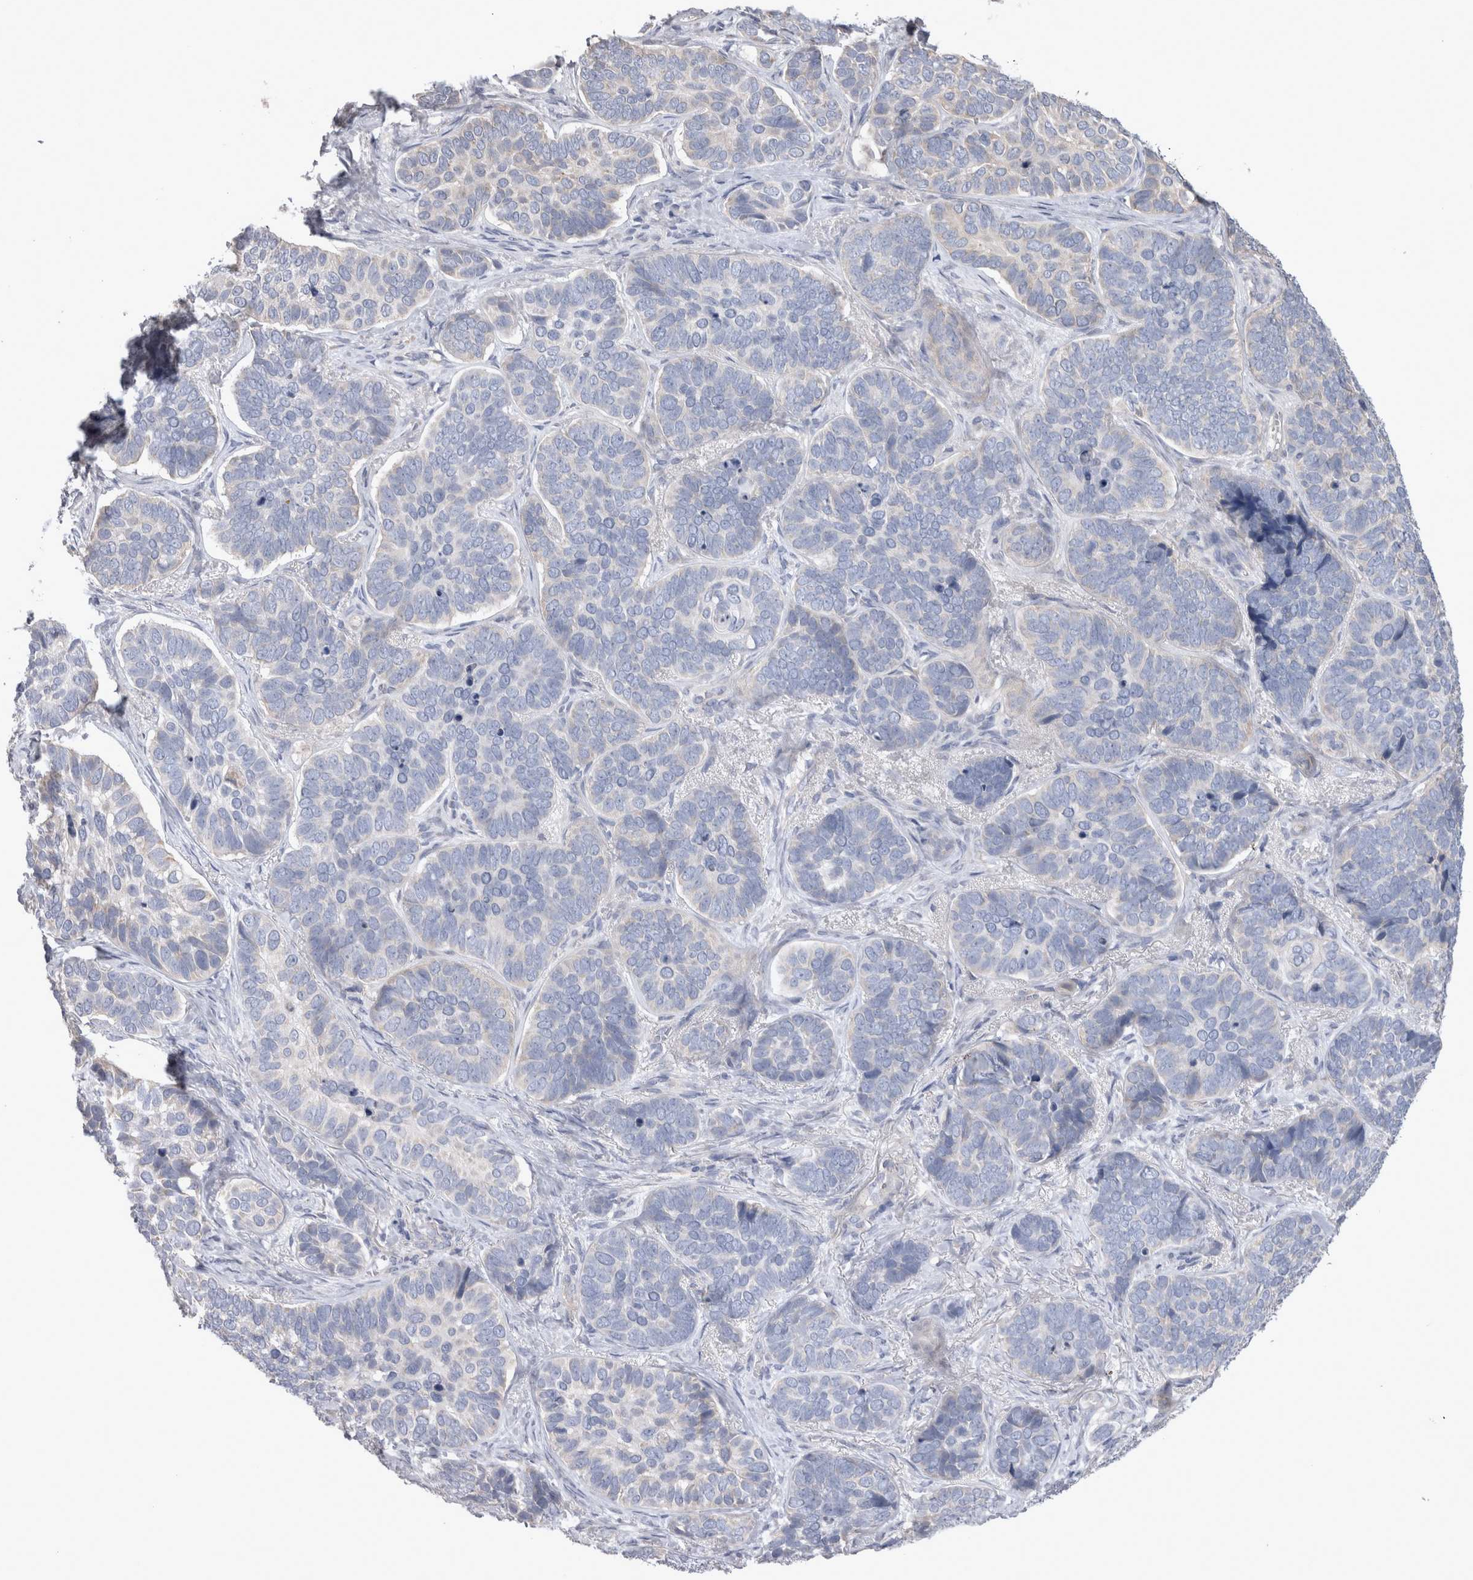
{"staining": {"intensity": "negative", "quantity": "none", "location": "none"}, "tissue": "skin cancer", "cell_type": "Tumor cells", "image_type": "cancer", "snomed": [{"axis": "morphology", "description": "Basal cell carcinoma"}, {"axis": "topography", "description": "Skin"}], "caption": "Tumor cells are negative for brown protein staining in skin basal cell carcinoma. Brightfield microscopy of IHC stained with DAB (3,3'-diaminobenzidine) (brown) and hematoxylin (blue), captured at high magnification.", "gene": "LRRC40", "patient": {"sex": "male", "age": 62}}